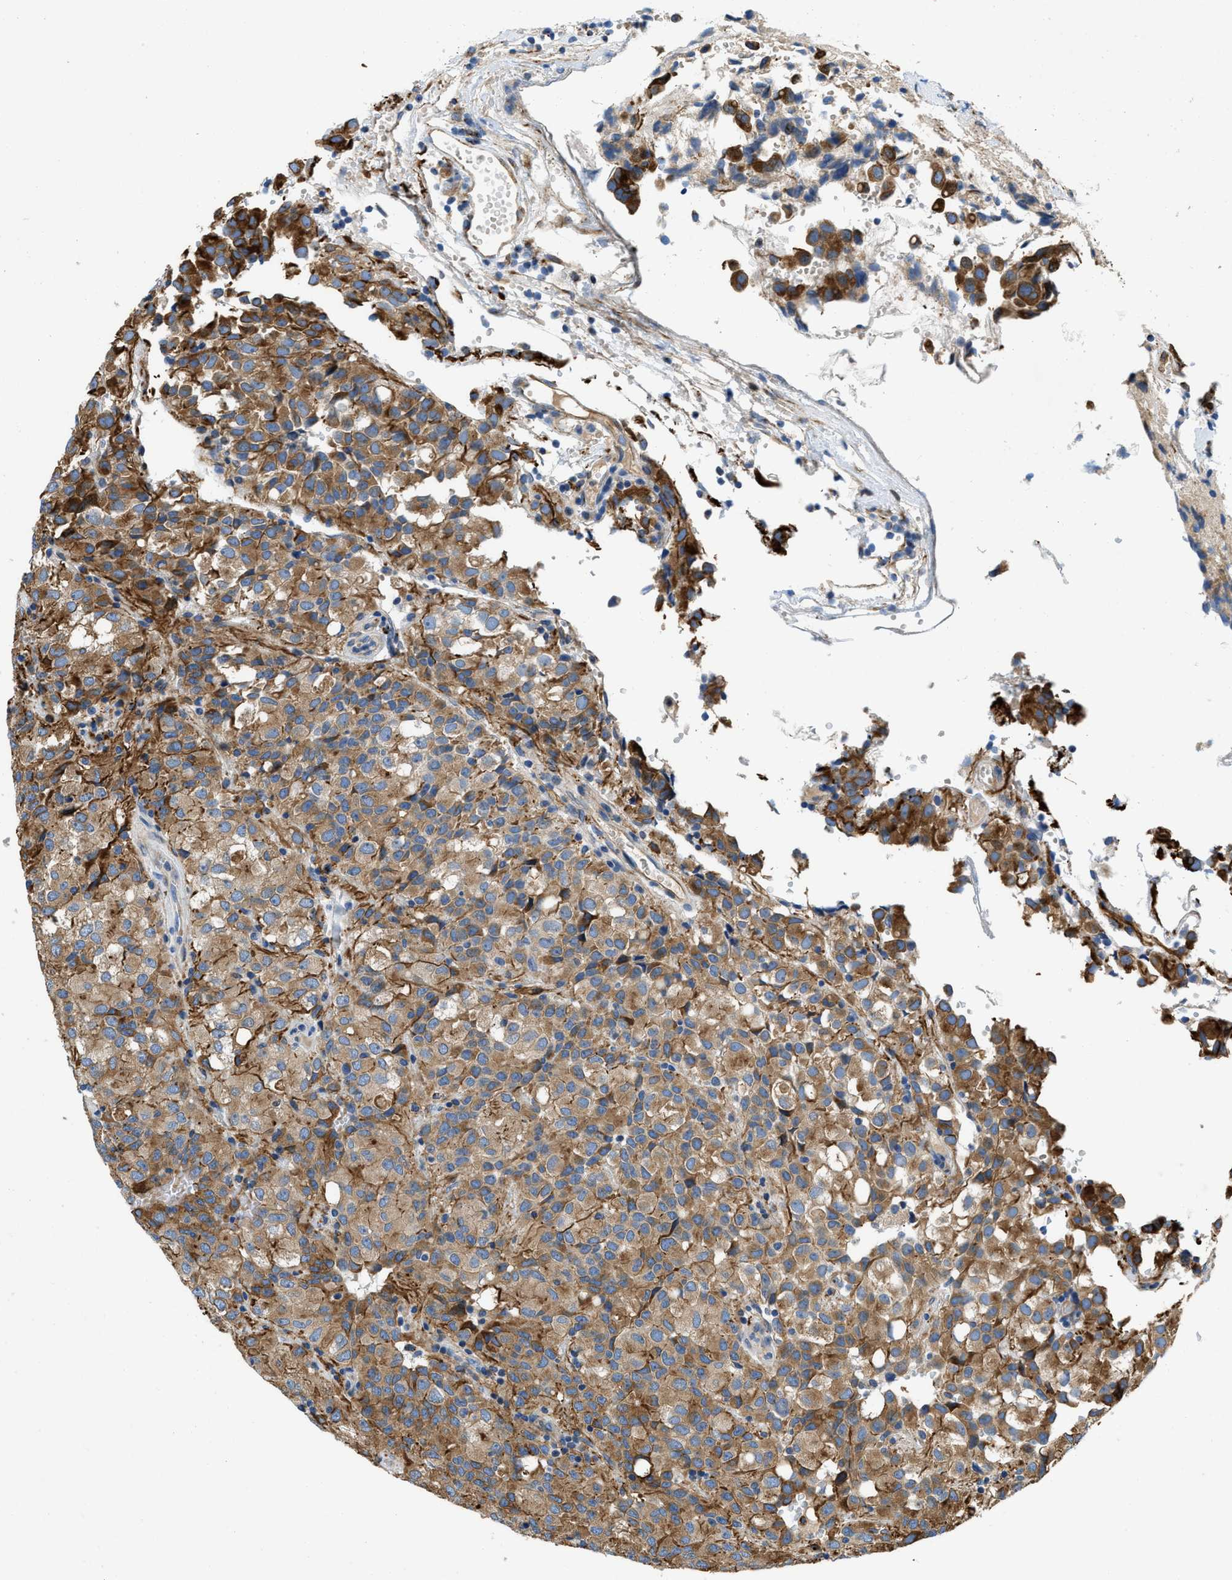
{"staining": {"intensity": "moderate", "quantity": "25%-75%", "location": "cytoplasmic/membranous"}, "tissue": "glioma", "cell_type": "Tumor cells", "image_type": "cancer", "snomed": [{"axis": "morphology", "description": "Glioma, malignant, High grade"}, {"axis": "topography", "description": "Brain"}], "caption": "Glioma stained for a protein (brown) demonstrates moderate cytoplasmic/membranous positive positivity in approximately 25%-75% of tumor cells.", "gene": "TMEM248", "patient": {"sex": "male", "age": 32}}